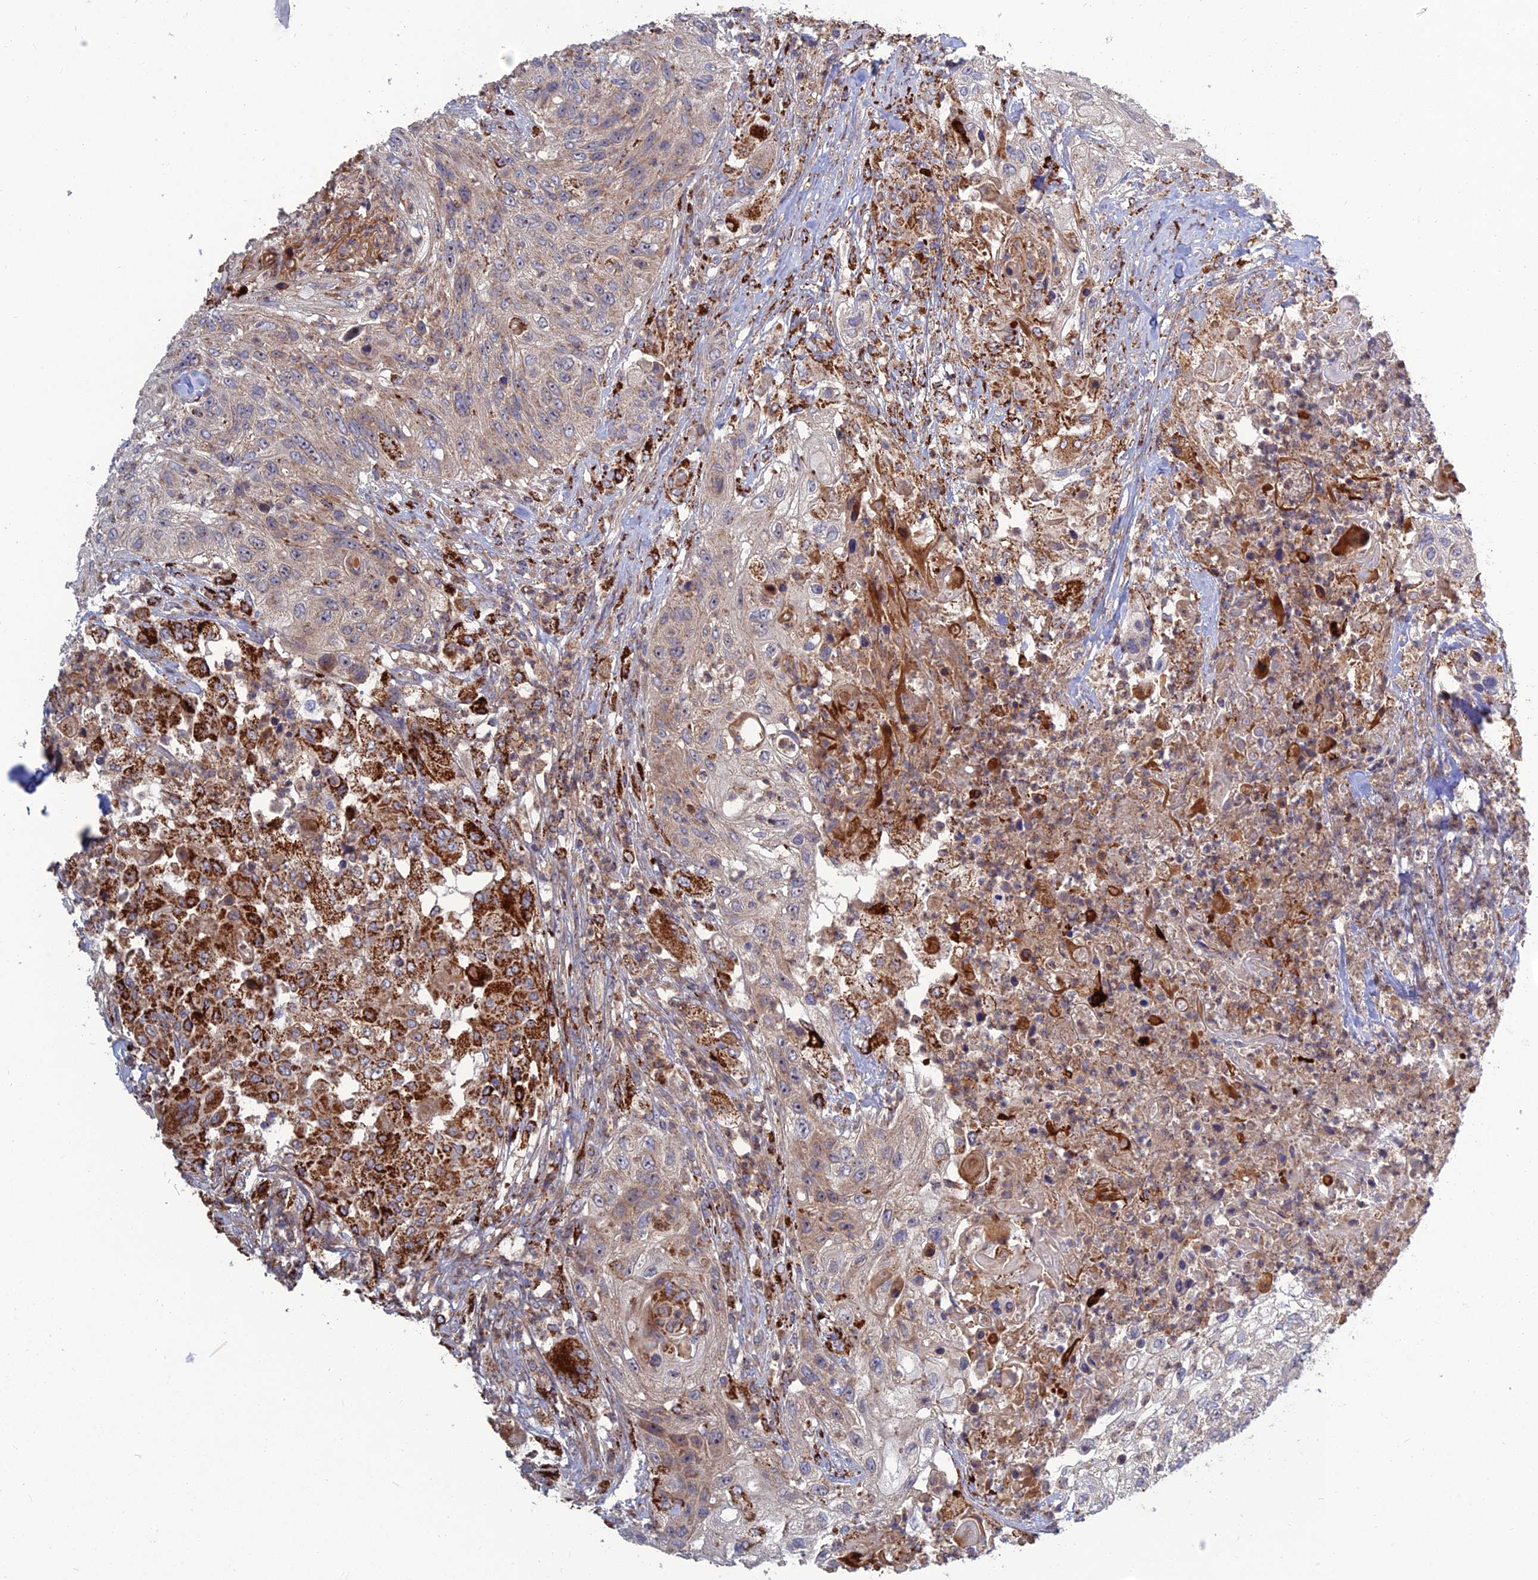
{"staining": {"intensity": "weak", "quantity": "<25%", "location": "cytoplasmic/membranous"}, "tissue": "urothelial cancer", "cell_type": "Tumor cells", "image_type": "cancer", "snomed": [{"axis": "morphology", "description": "Urothelial carcinoma, High grade"}, {"axis": "topography", "description": "Urinary bladder"}], "caption": "A photomicrograph of urothelial cancer stained for a protein demonstrates no brown staining in tumor cells. Nuclei are stained in blue.", "gene": "RIC8B", "patient": {"sex": "female", "age": 60}}